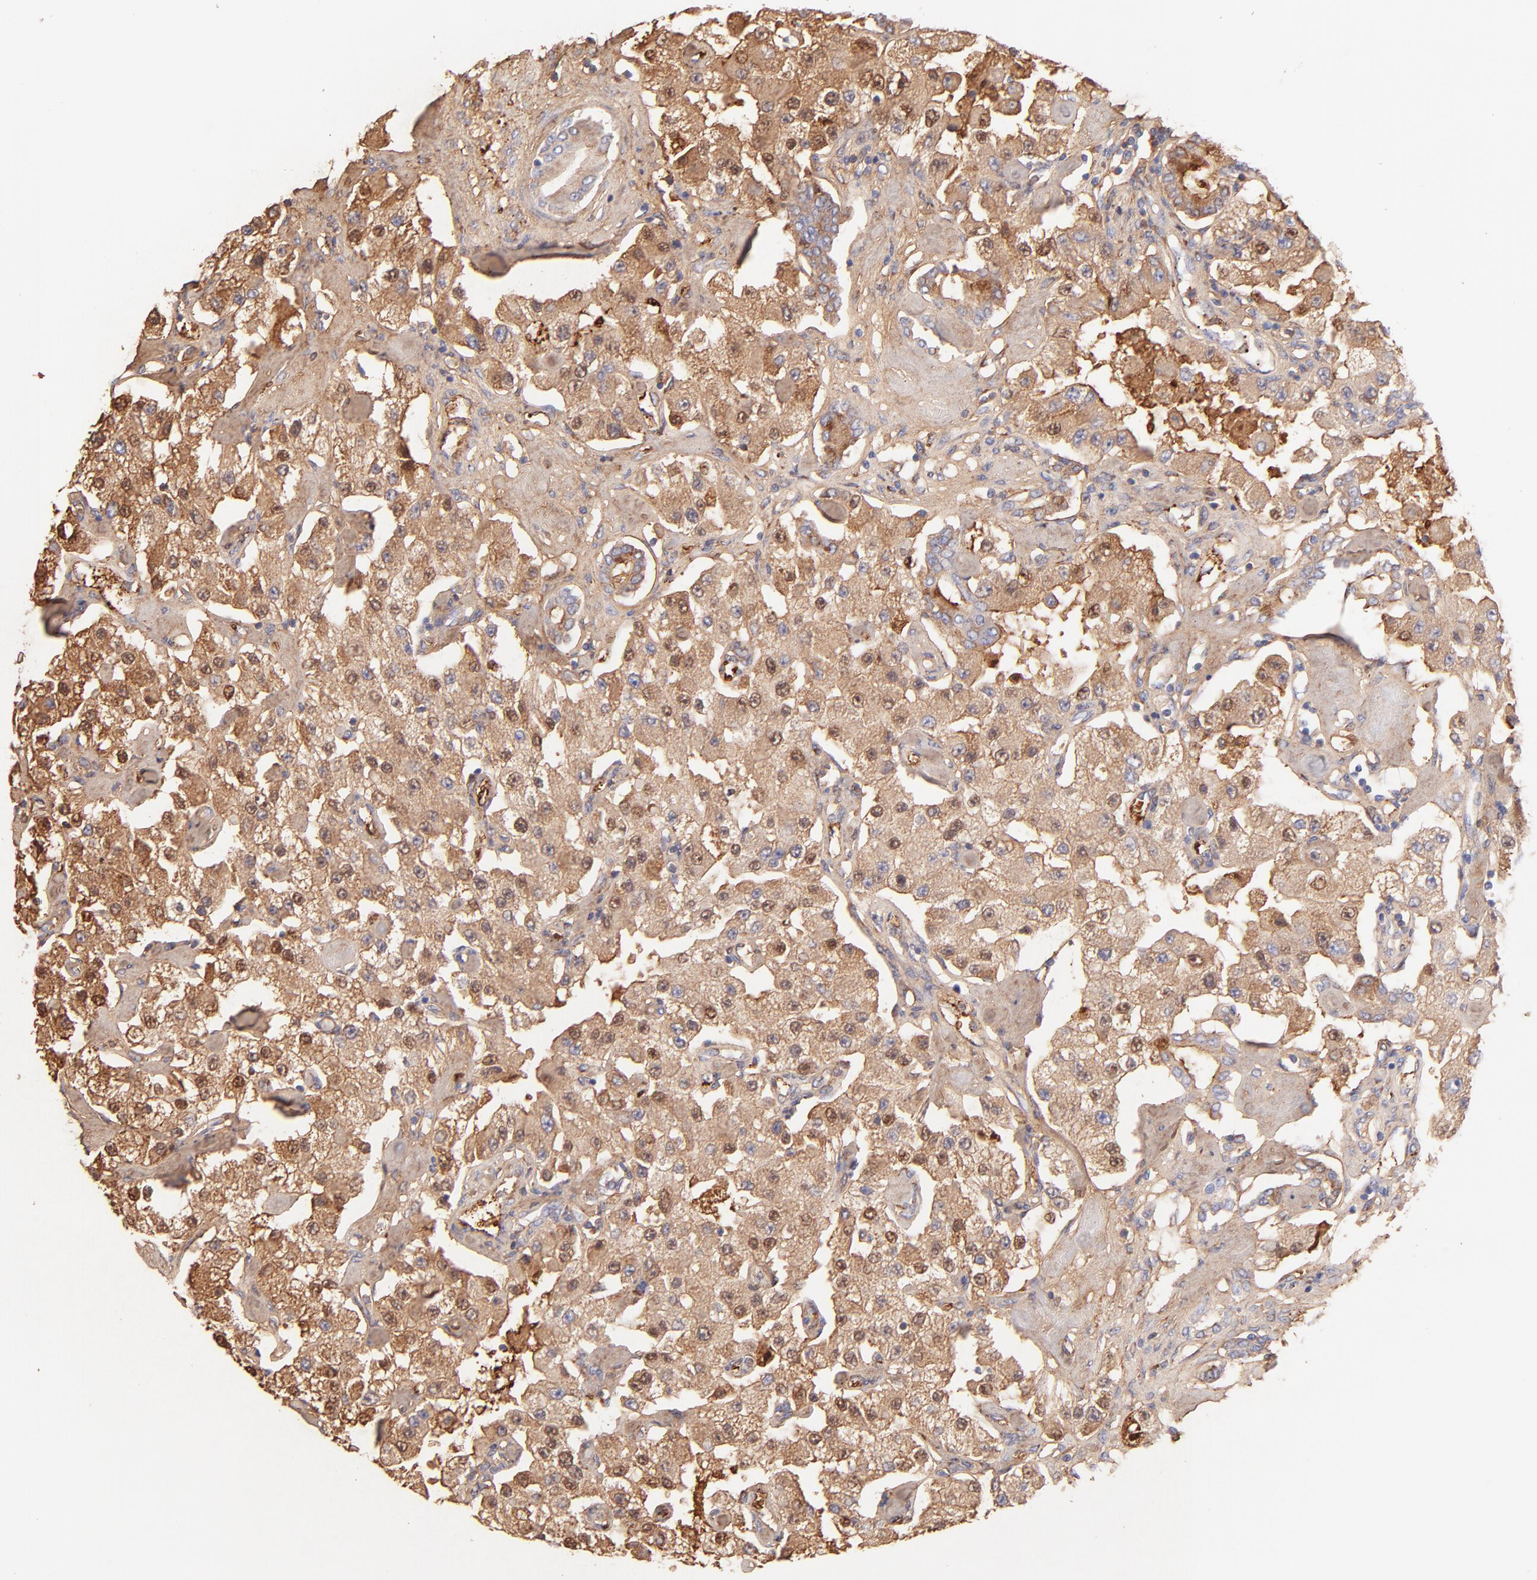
{"staining": {"intensity": "moderate", "quantity": ">75%", "location": "cytoplasmic/membranous,nuclear"}, "tissue": "carcinoid", "cell_type": "Tumor cells", "image_type": "cancer", "snomed": [{"axis": "morphology", "description": "Carcinoid, malignant, NOS"}, {"axis": "topography", "description": "Pancreas"}], "caption": "Protein analysis of malignant carcinoid tissue demonstrates moderate cytoplasmic/membranous and nuclear positivity in about >75% of tumor cells.", "gene": "BGN", "patient": {"sex": "male", "age": 41}}